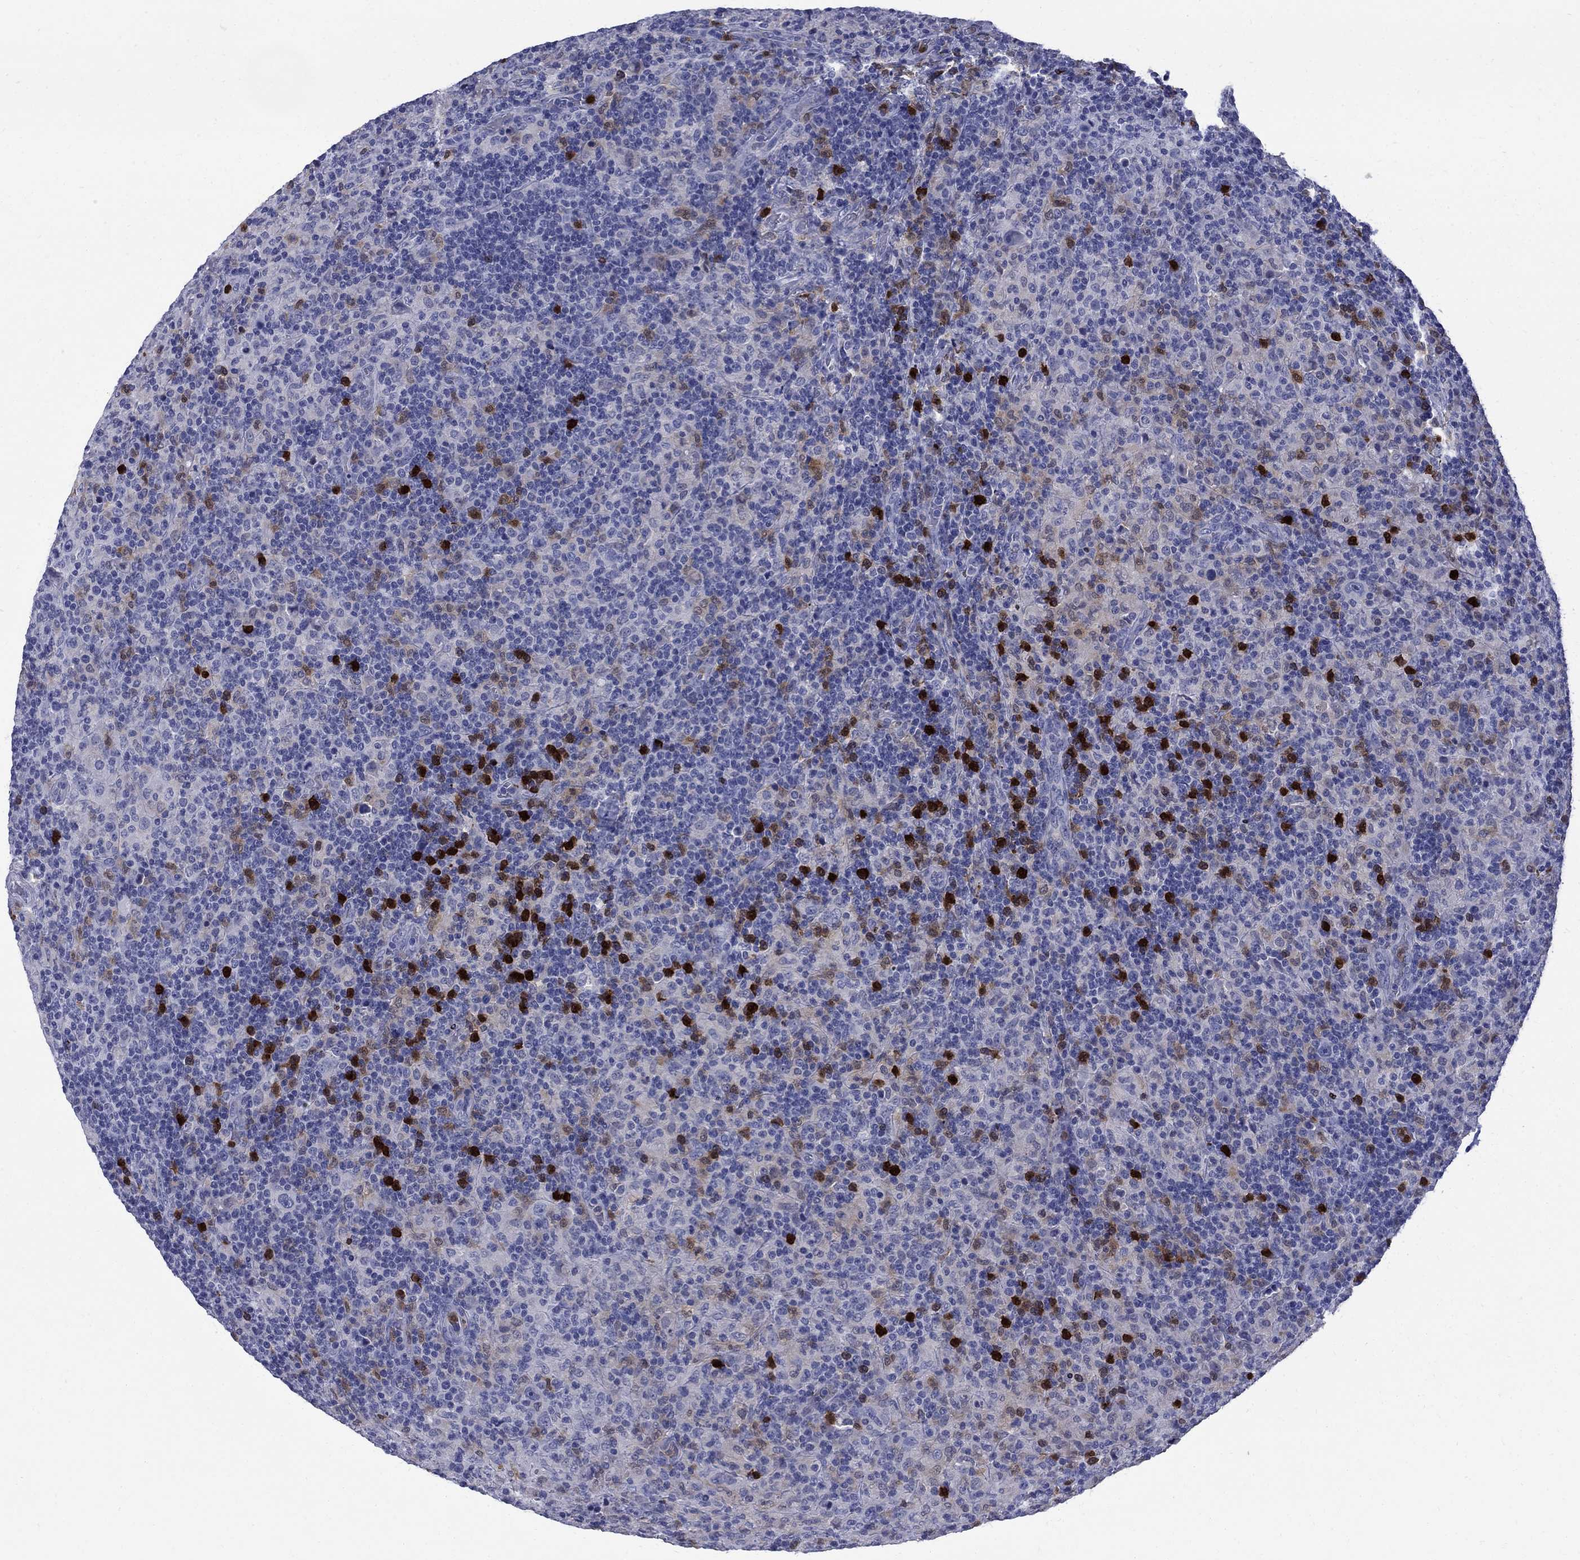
{"staining": {"intensity": "negative", "quantity": "none", "location": "none"}, "tissue": "lymphoma", "cell_type": "Tumor cells", "image_type": "cancer", "snomed": [{"axis": "morphology", "description": "Hodgkin's disease, NOS"}, {"axis": "topography", "description": "Lymph node"}], "caption": "Tumor cells are negative for brown protein staining in lymphoma.", "gene": "SERPINB2", "patient": {"sex": "male", "age": 70}}